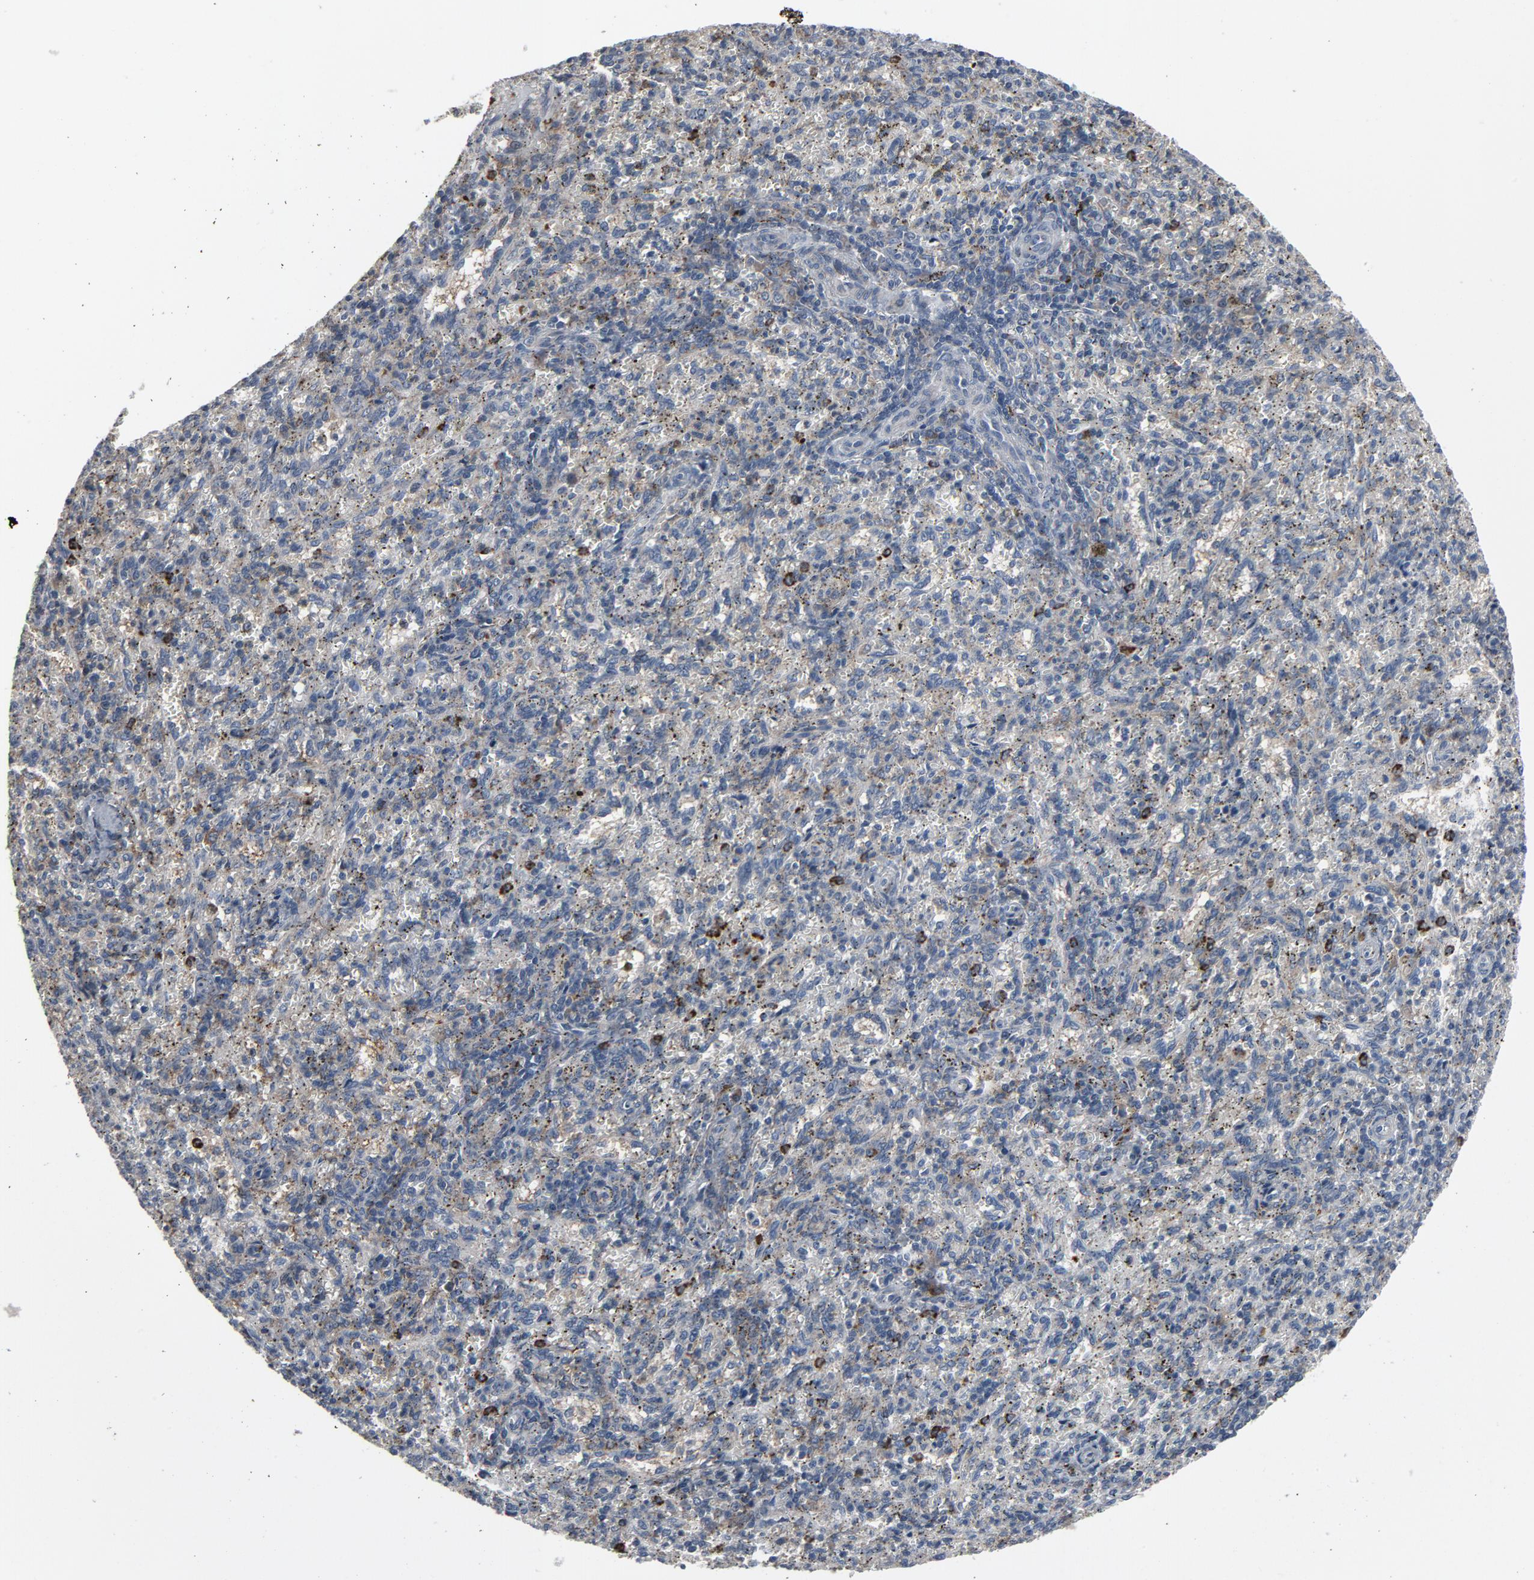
{"staining": {"intensity": "strong", "quantity": "<25%", "location": "cytoplasmic/membranous"}, "tissue": "spleen", "cell_type": "Cells in red pulp", "image_type": "normal", "snomed": [{"axis": "morphology", "description": "Normal tissue, NOS"}, {"axis": "topography", "description": "Spleen"}], "caption": "Immunohistochemistry (IHC) of benign human spleen shows medium levels of strong cytoplasmic/membranous expression in approximately <25% of cells in red pulp.", "gene": "PDZD4", "patient": {"sex": "female", "age": 10}}